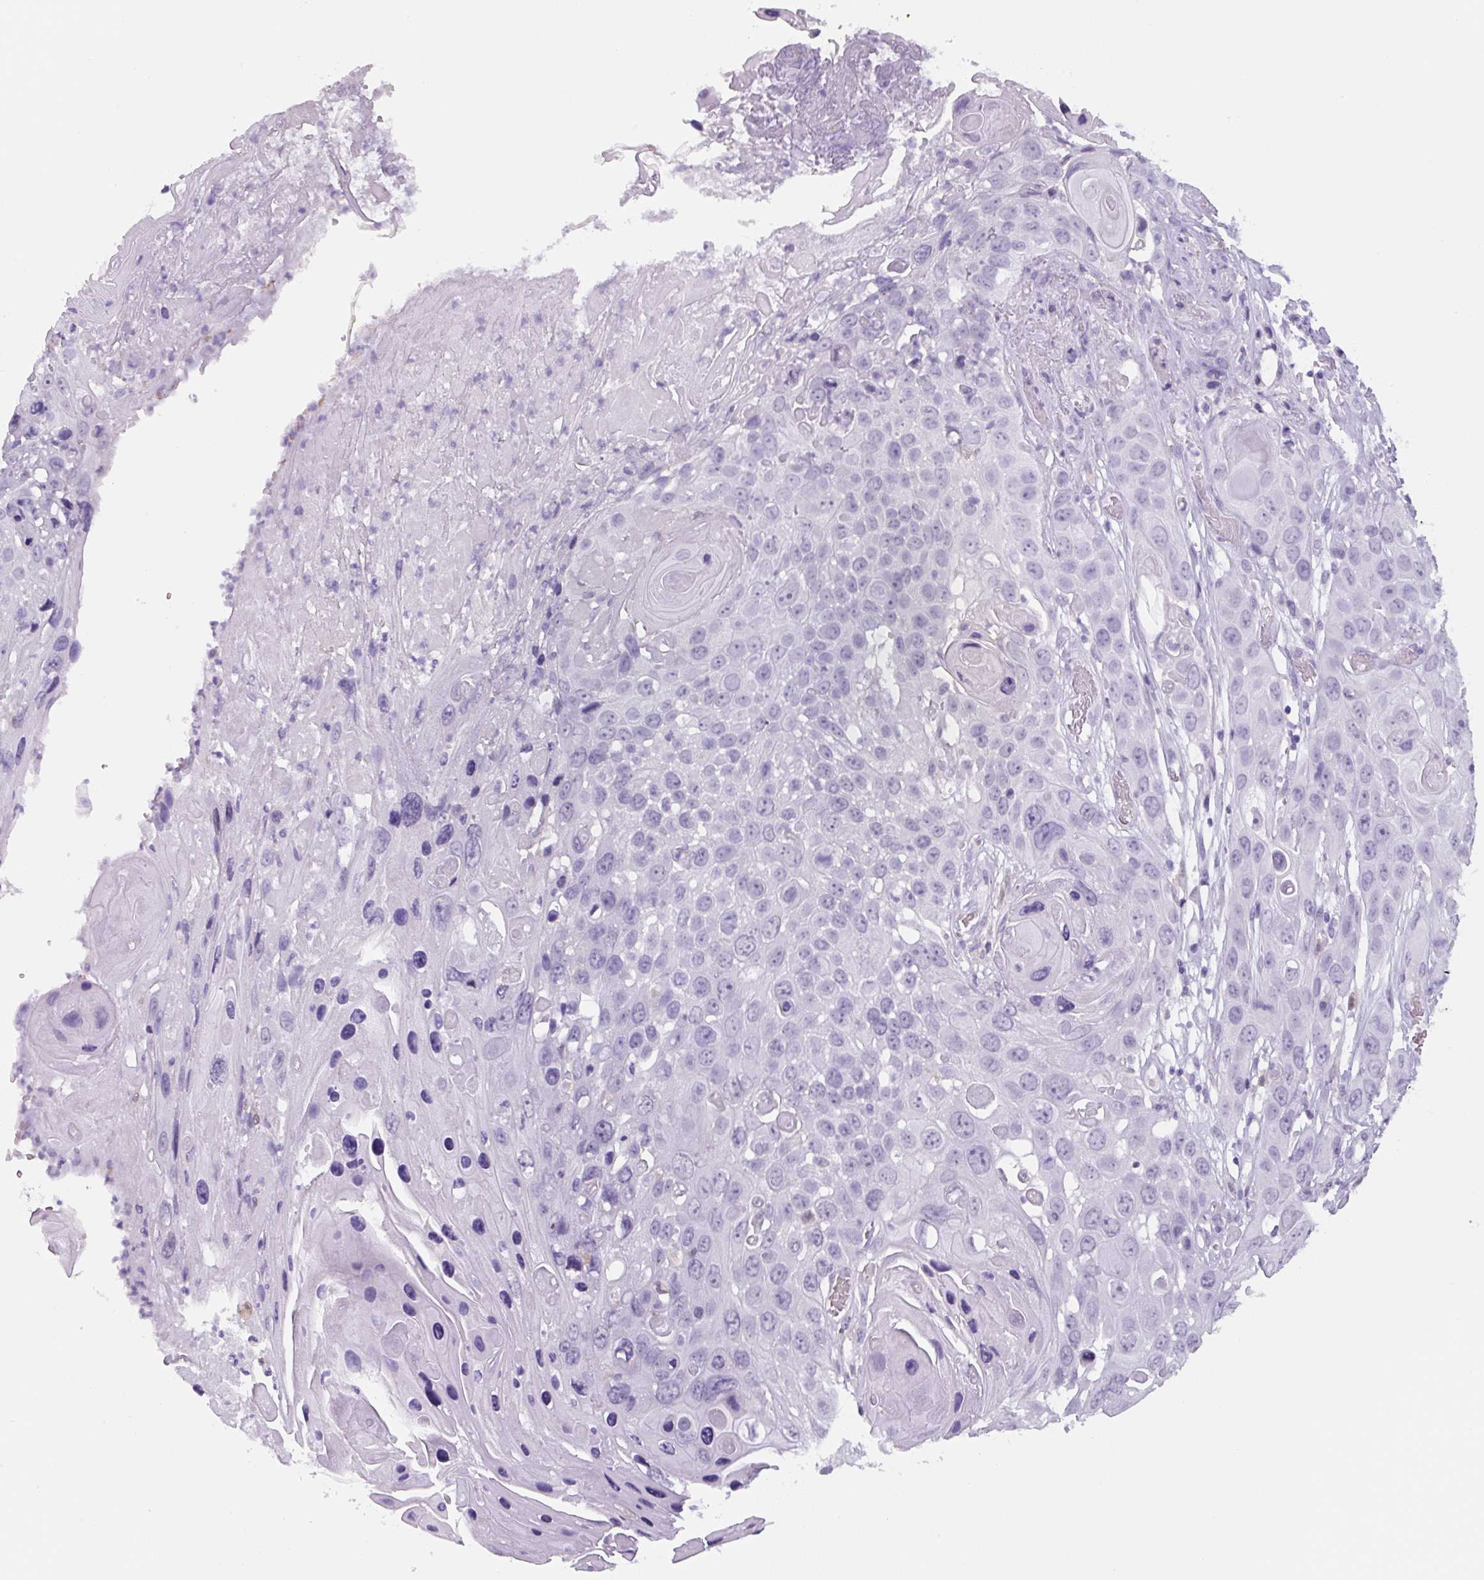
{"staining": {"intensity": "negative", "quantity": "none", "location": "none"}, "tissue": "skin cancer", "cell_type": "Tumor cells", "image_type": "cancer", "snomed": [{"axis": "morphology", "description": "Squamous cell carcinoma, NOS"}, {"axis": "topography", "description": "Skin"}], "caption": "An immunohistochemistry histopathology image of squamous cell carcinoma (skin) is shown. There is no staining in tumor cells of squamous cell carcinoma (skin).", "gene": "TNFRSF8", "patient": {"sex": "male", "age": 55}}